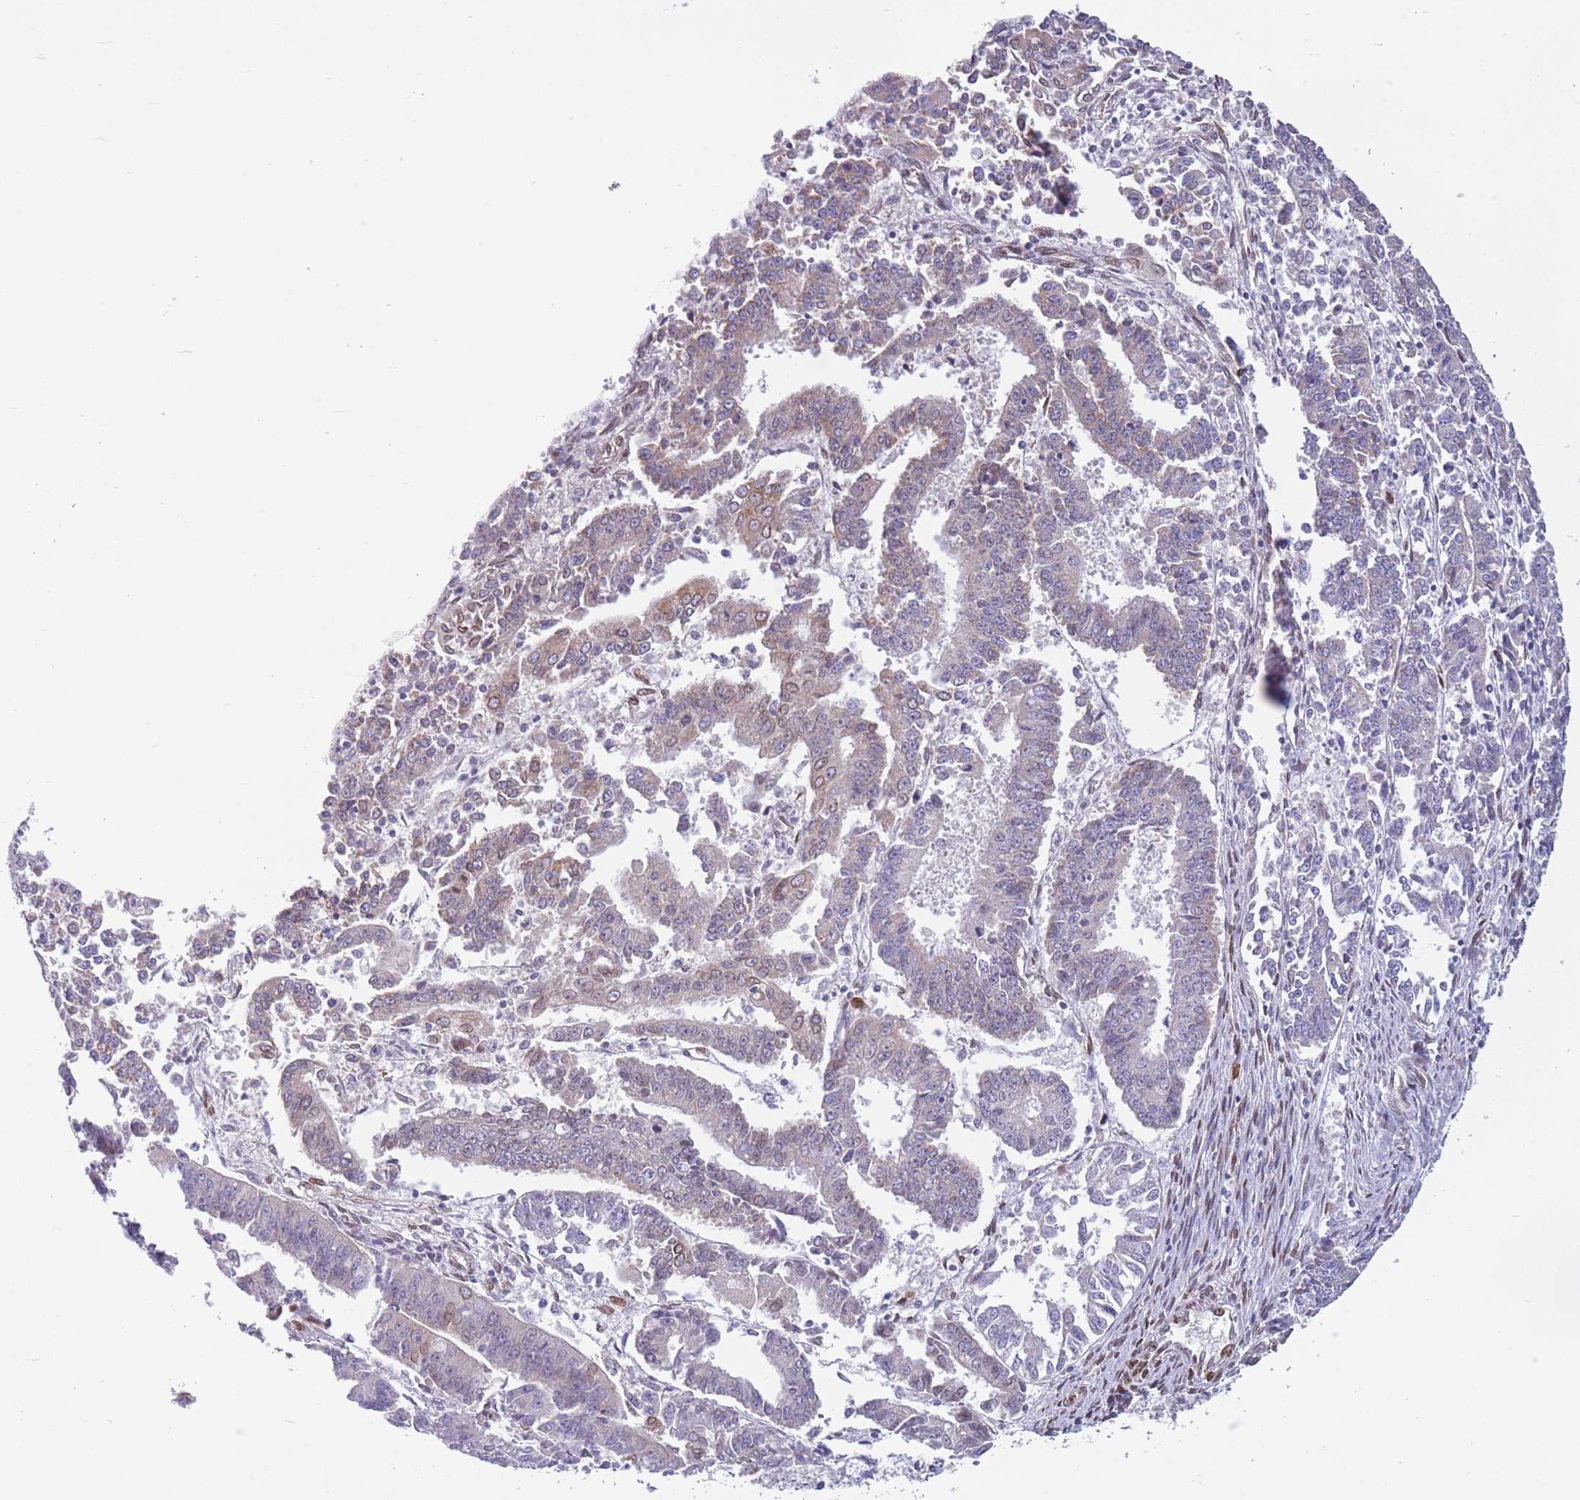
{"staining": {"intensity": "moderate", "quantity": "<25%", "location": "cytoplasmic/membranous,nuclear"}, "tissue": "endometrial cancer", "cell_type": "Tumor cells", "image_type": "cancer", "snomed": [{"axis": "morphology", "description": "Adenocarcinoma, NOS"}, {"axis": "topography", "description": "Endometrium"}], "caption": "Immunohistochemical staining of human endometrial cancer (adenocarcinoma) reveals low levels of moderate cytoplasmic/membranous and nuclear protein staining in about <25% of tumor cells.", "gene": "PDHA1", "patient": {"sex": "female", "age": 73}}